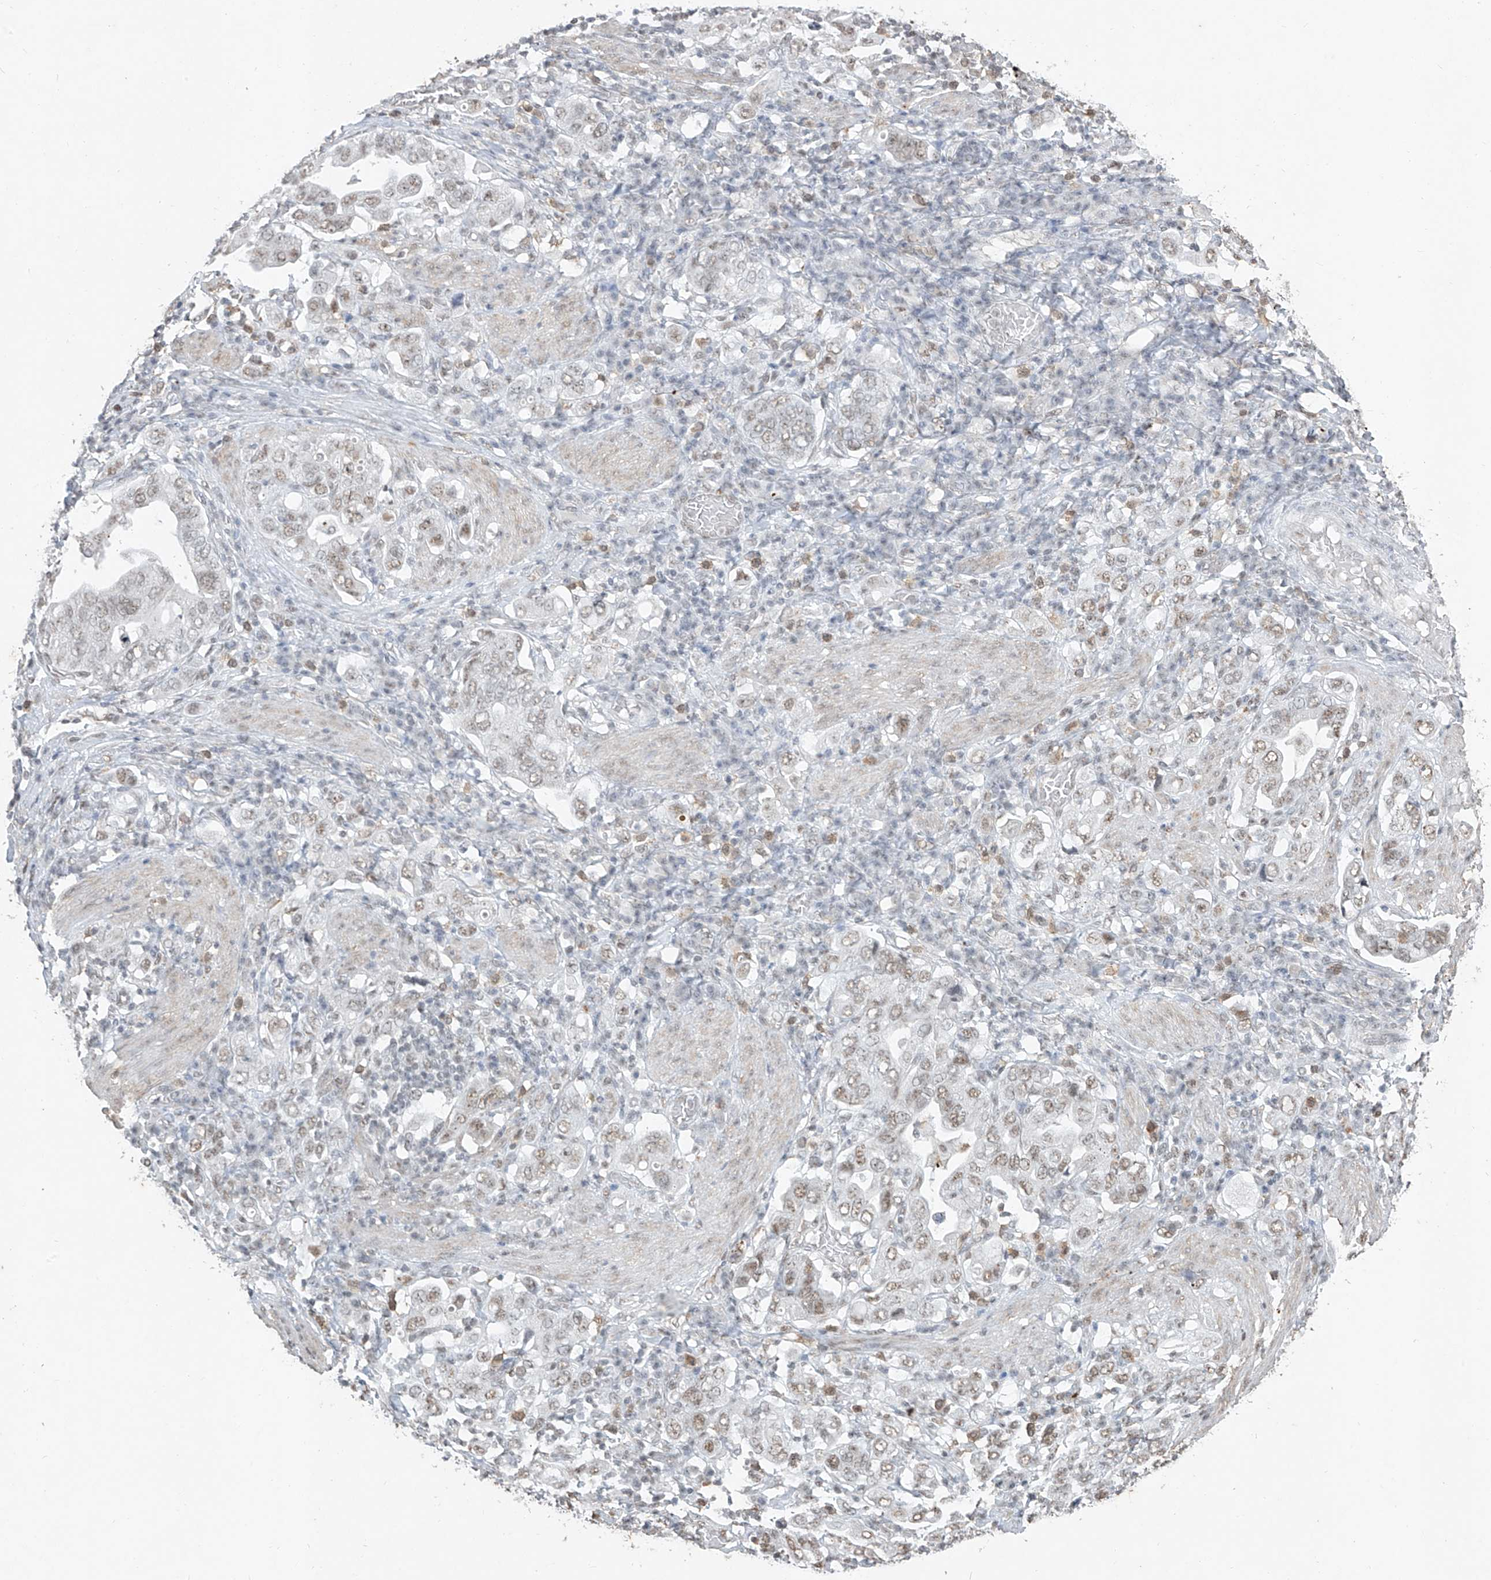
{"staining": {"intensity": "weak", "quantity": "25%-75%", "location": "nuclear"}, "tissue": "stomach cancer", "cell_type": "Tumor cells", "image_type": "cancer", "snomed": [{"axis": "morphology", "description": "Adenocarcinoma, NOS"}, {"axis": "topography", "description": "Stomach, upper"}], "caption": "Brown immunohistochemical staining in human stomach adenocarcinoma reveals weak nuclear staining in approximately 25%-75% of tumor cells. The staining was performed using DAB (3,3'-diaminobenzidine), with brown indicating positive protein expression. Nuclei are stained blue with hematoxylin.", "gene": "TFEC", "patient": {"sex": "male", "age": 62}}